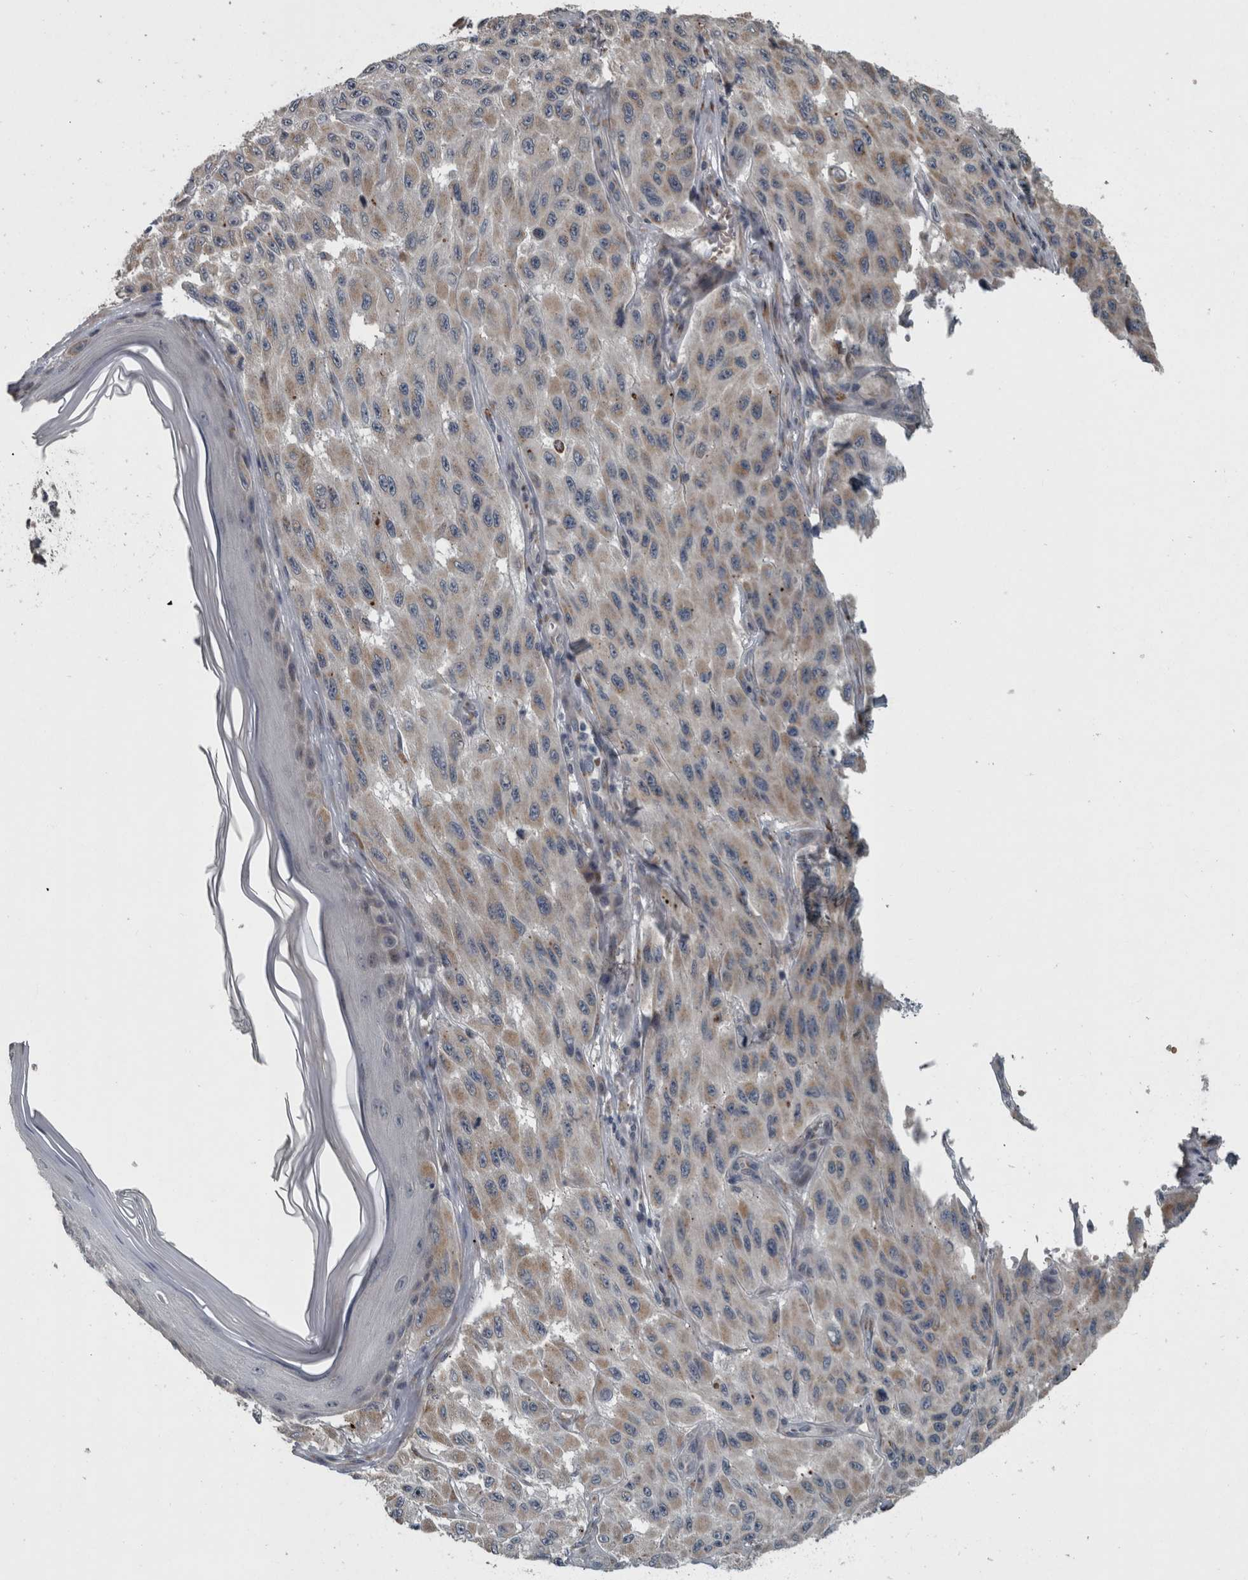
{"staining": {"intensity": "weak", "quantity": ">75%", "location": "cytoplasmic/membranous"}, "tissue": "melanoma", "cell_type": "Tumor cells", "image_type": "cancer", "snomed": [{"axis": "morphology", "description": "Malignant melanoma, NOS"}, {"axis": "topography", "description": "Skin"}], "caption": "IHC photomicrograph of neoplastic tissue: malignant melanoma stained using immunohistochemistry shows low levels of weak protein expression localized specifically in the cytoplasmic/membranous of tumor cells, appearing as a cytoplasmic/membranous brown color.", "gene": "ZNF345", "patient": {"sex": "male", "age": 30}}